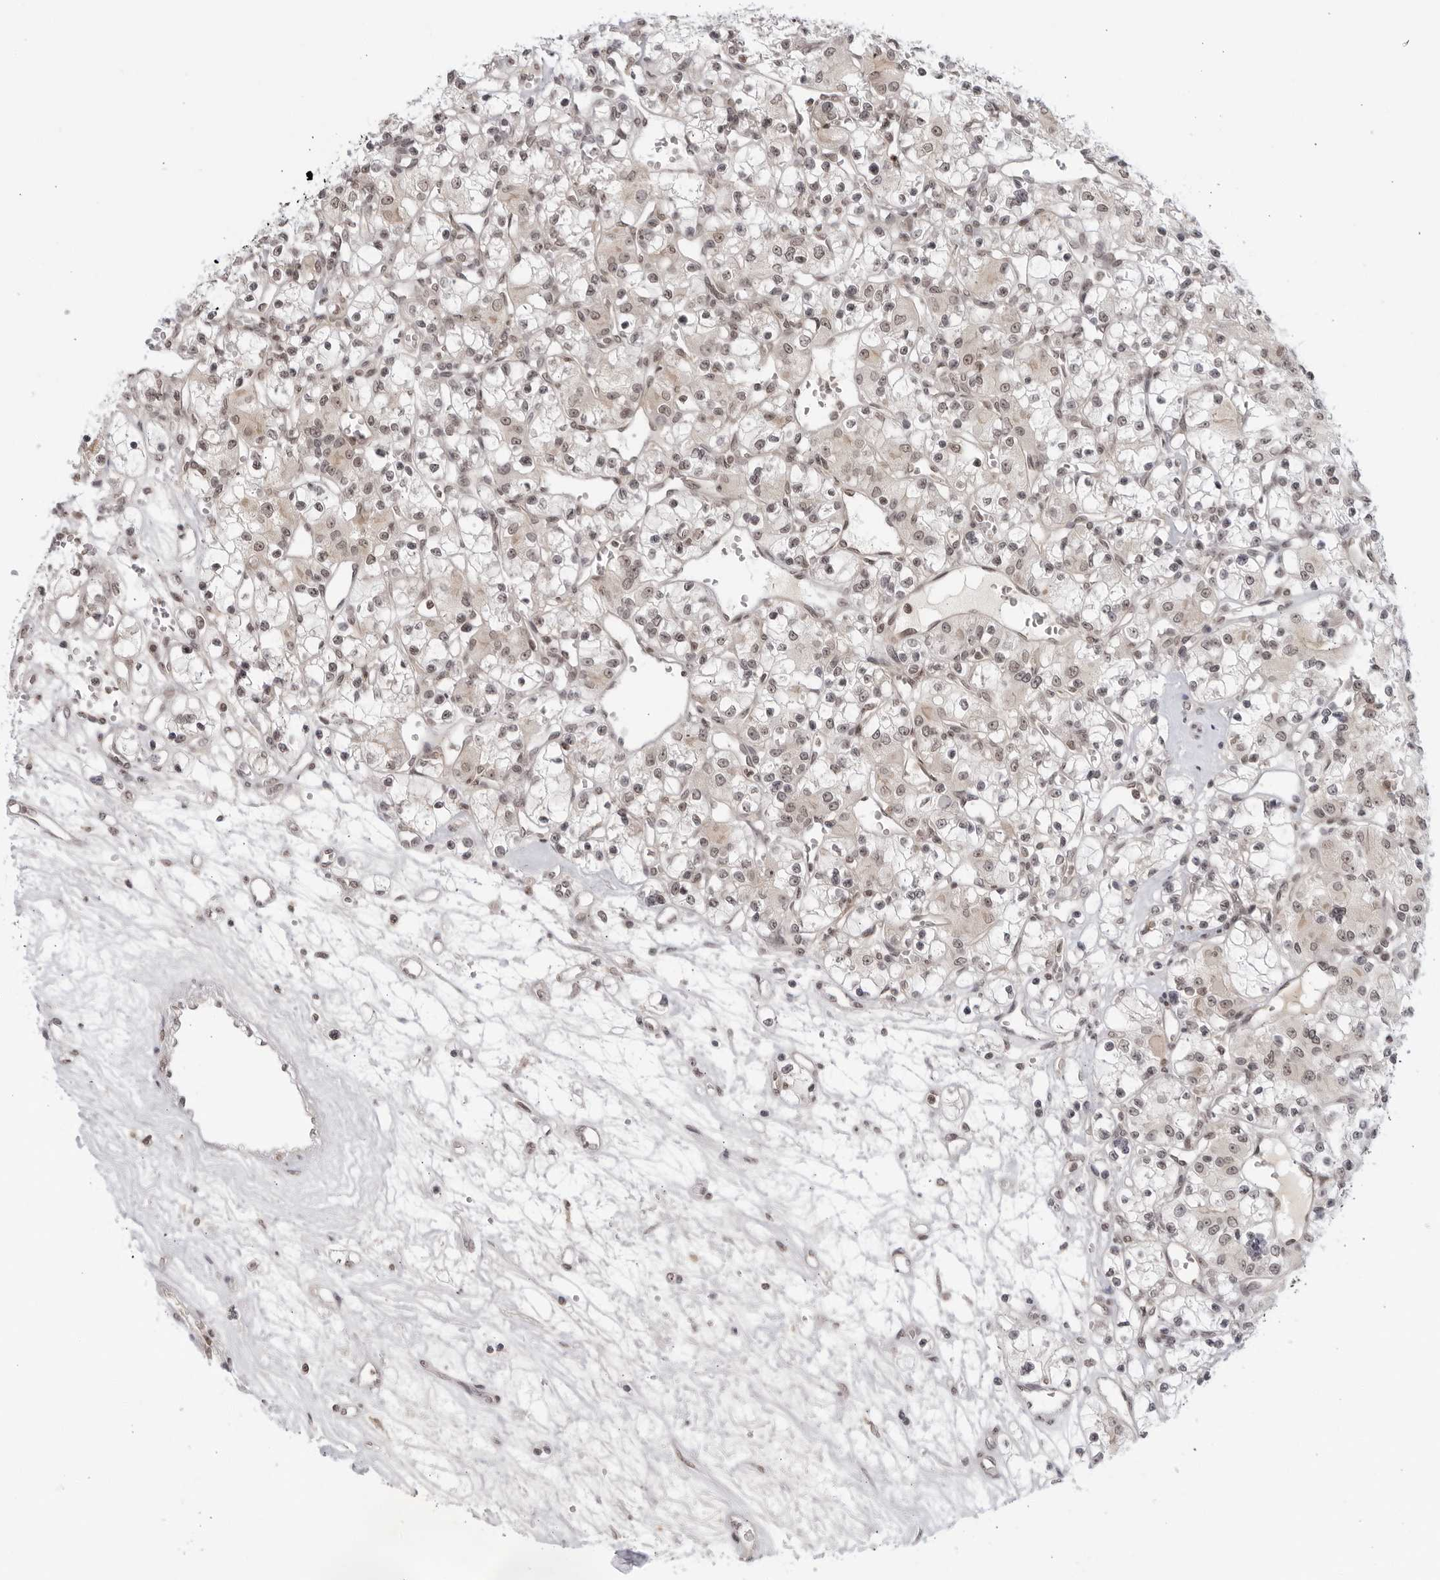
{"staining": {"intensity": "weak", "quantity": "25%-75%", "location": "nuclear"}, "tissue": "renal cancer", "cell_type": "Tumor cells", "image_type": "cancer", "snomed": [{"axis": "morphology", "description": "Adenocarcinoma, NOS"}, {"axis": "topography", "description": "Kidney"}], "caption": "Immunohistochemistry (IHC) (DAB) staining of renal cancer (adenocarcinoma) demonstrates weak nuclear protein expression in about 25%-75% of tumor cells. The protein is stained brown, and the nuclei are stained in blue (DAB IHC with brightfield microscopy, high magnification).", "gene": "CC2D1B", "patient": {"sex": "female", "age": 59}}